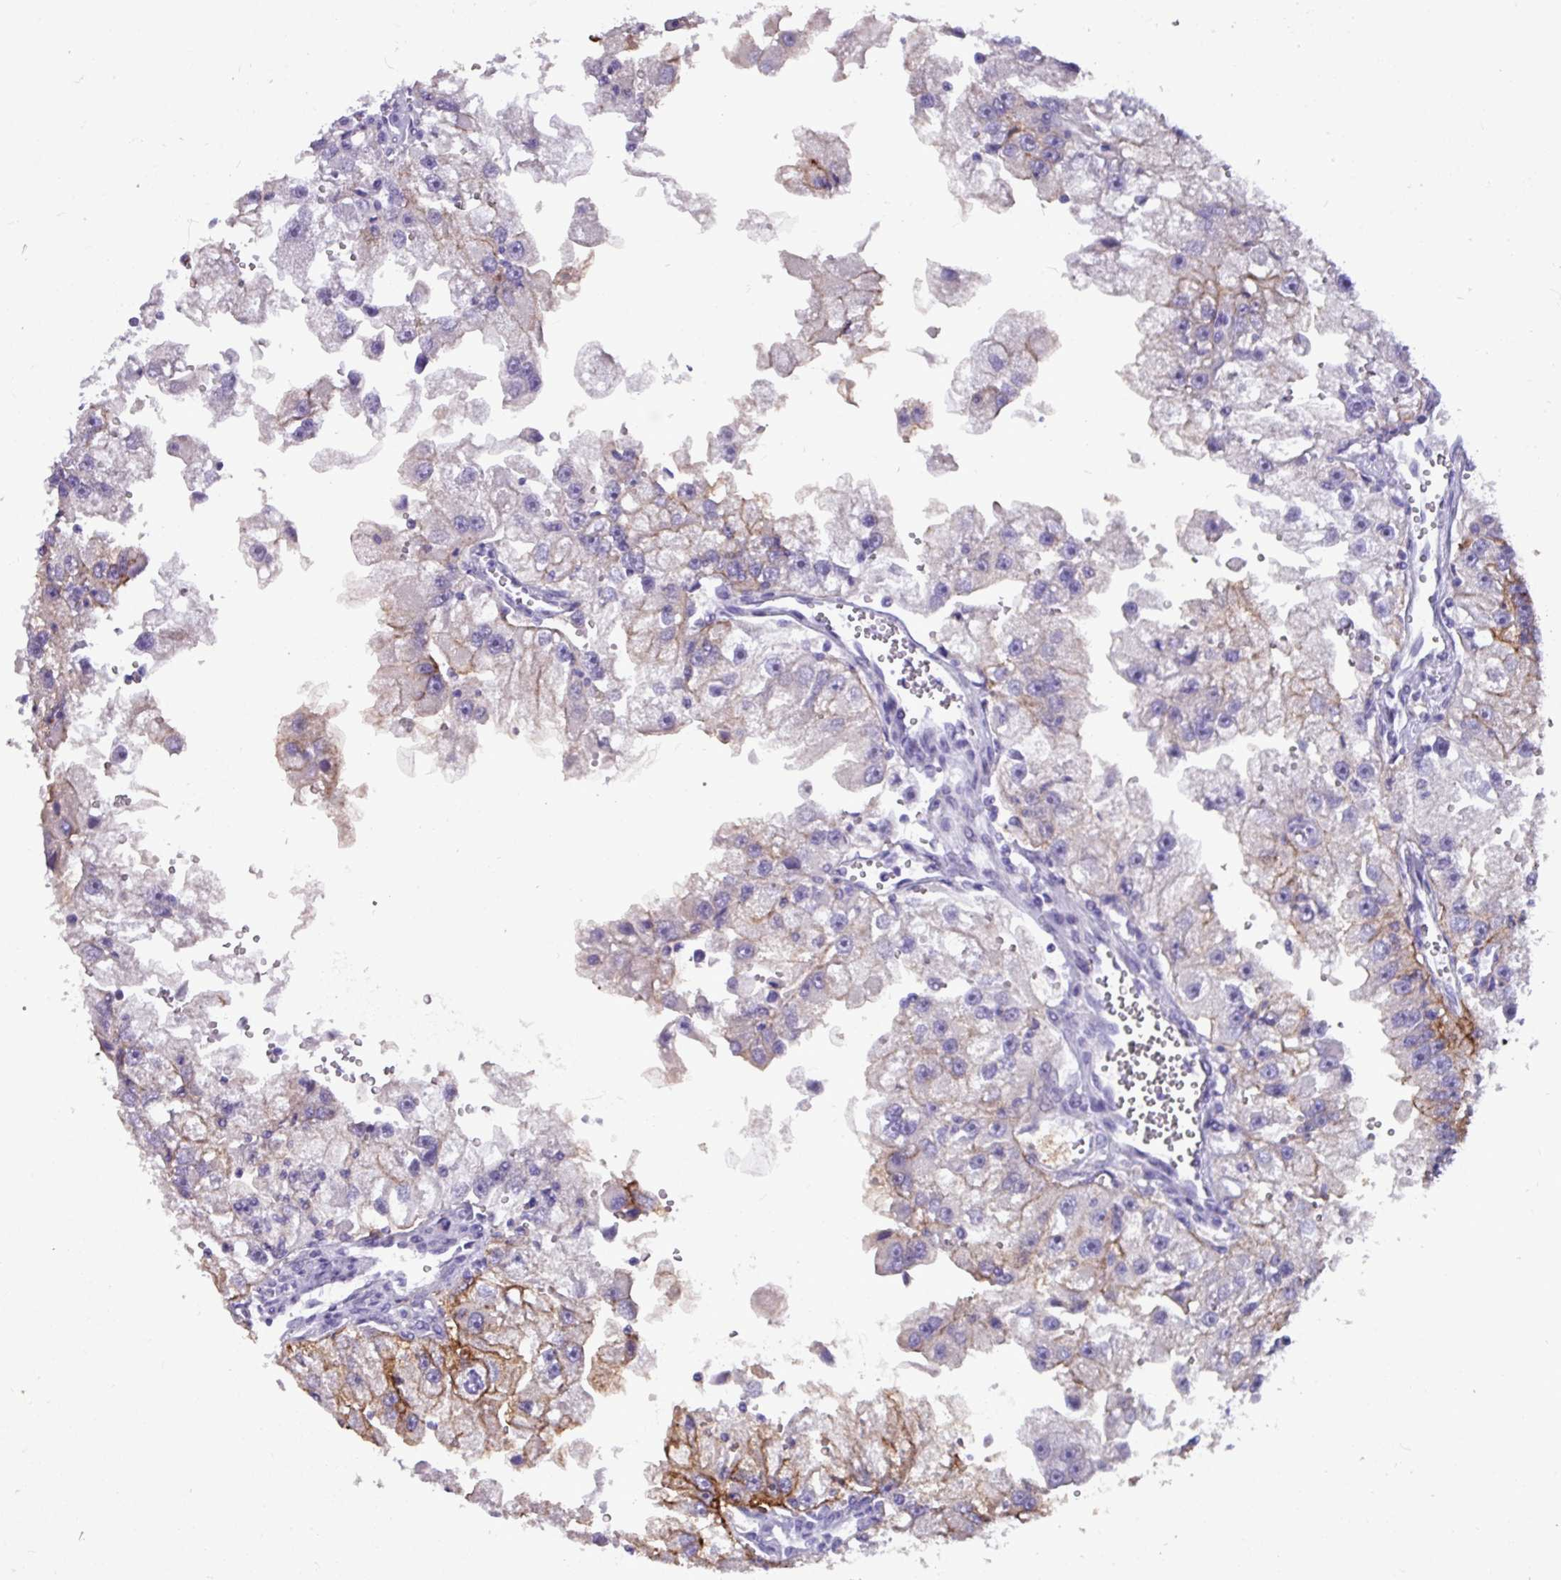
{"staining": {"intensity": "moderate", "quantity": "<25%", "location": "cytoplasmic/membranous"}, "tissue": "renal cancer", "cell_type": "Tumor cells", "image_type": "cancer", "snomed": [{"axis": "morphology", "description": "Adenocarcinoma, NOS"}, {"axis": "topography", "description": "Kidney"}], "caption": "Brown immunohistochemical staining in renal cancer displays moderate cytoplasmic/membranous expression in approximately <25% of tumor cells.", "gene": "EPCAM", "patient": {"sex": "male", "age": 63}}